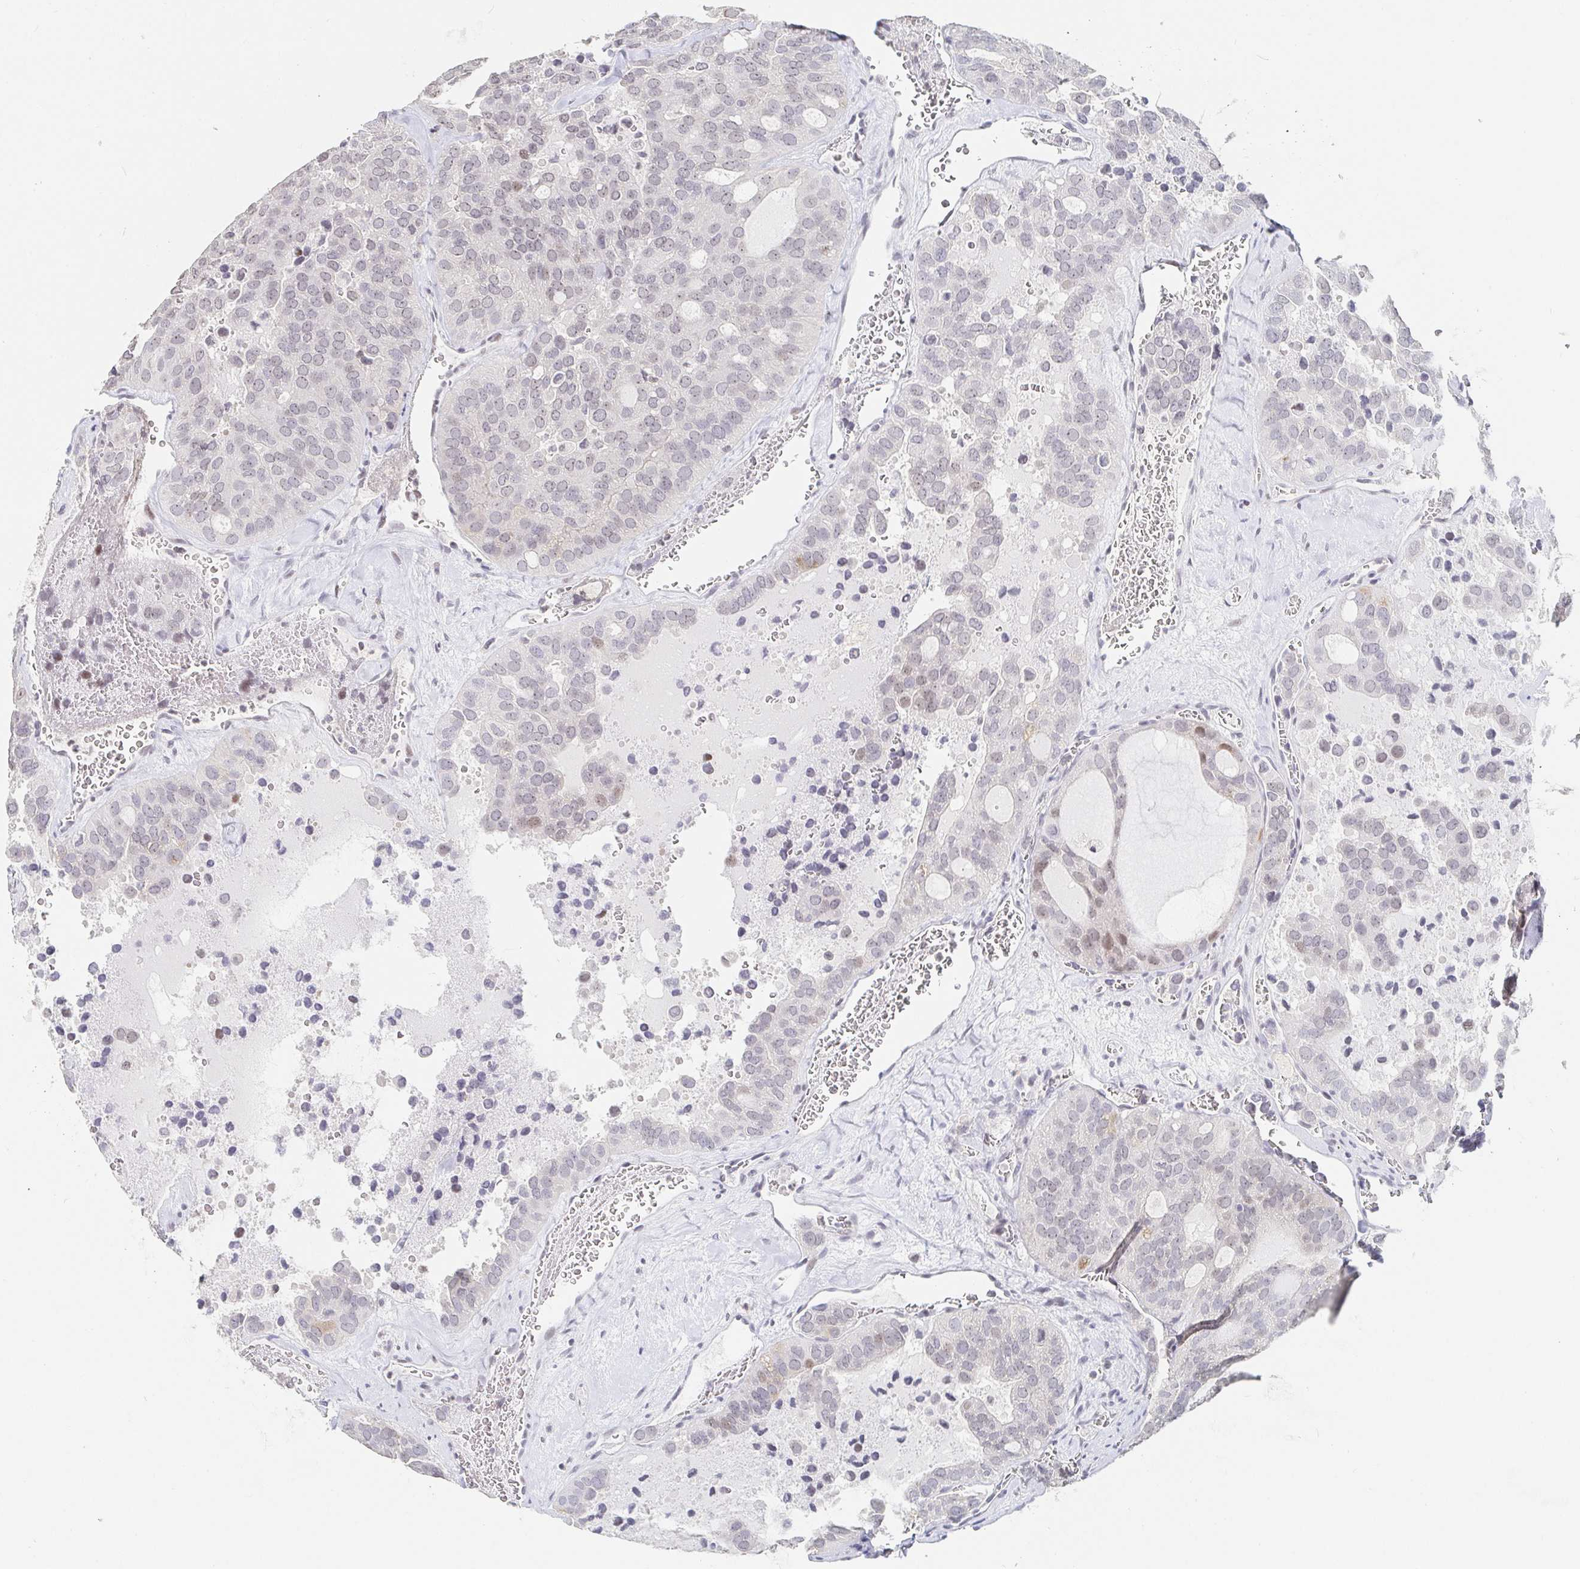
{"staining": {"intensity": "weak", "quantity": "<25%", "location": "nuclear"}, "tissue": "thyroid cancer", "cell_type": "Tumor cells", "image_type": "cancer", "snomed": [{"axis": "morphology", "description": "Follicular adenoma carcinoma, NOS"}, {"axis": "topography", "description": "Thyroid gland"}], "caption": "High power microscopy histopathology image of an IHC micrograph of thyroid cancer, revealing no significant staining in tumor cells.", "gene": "NME9", "patient": {"sex": "male", "age": 75}}